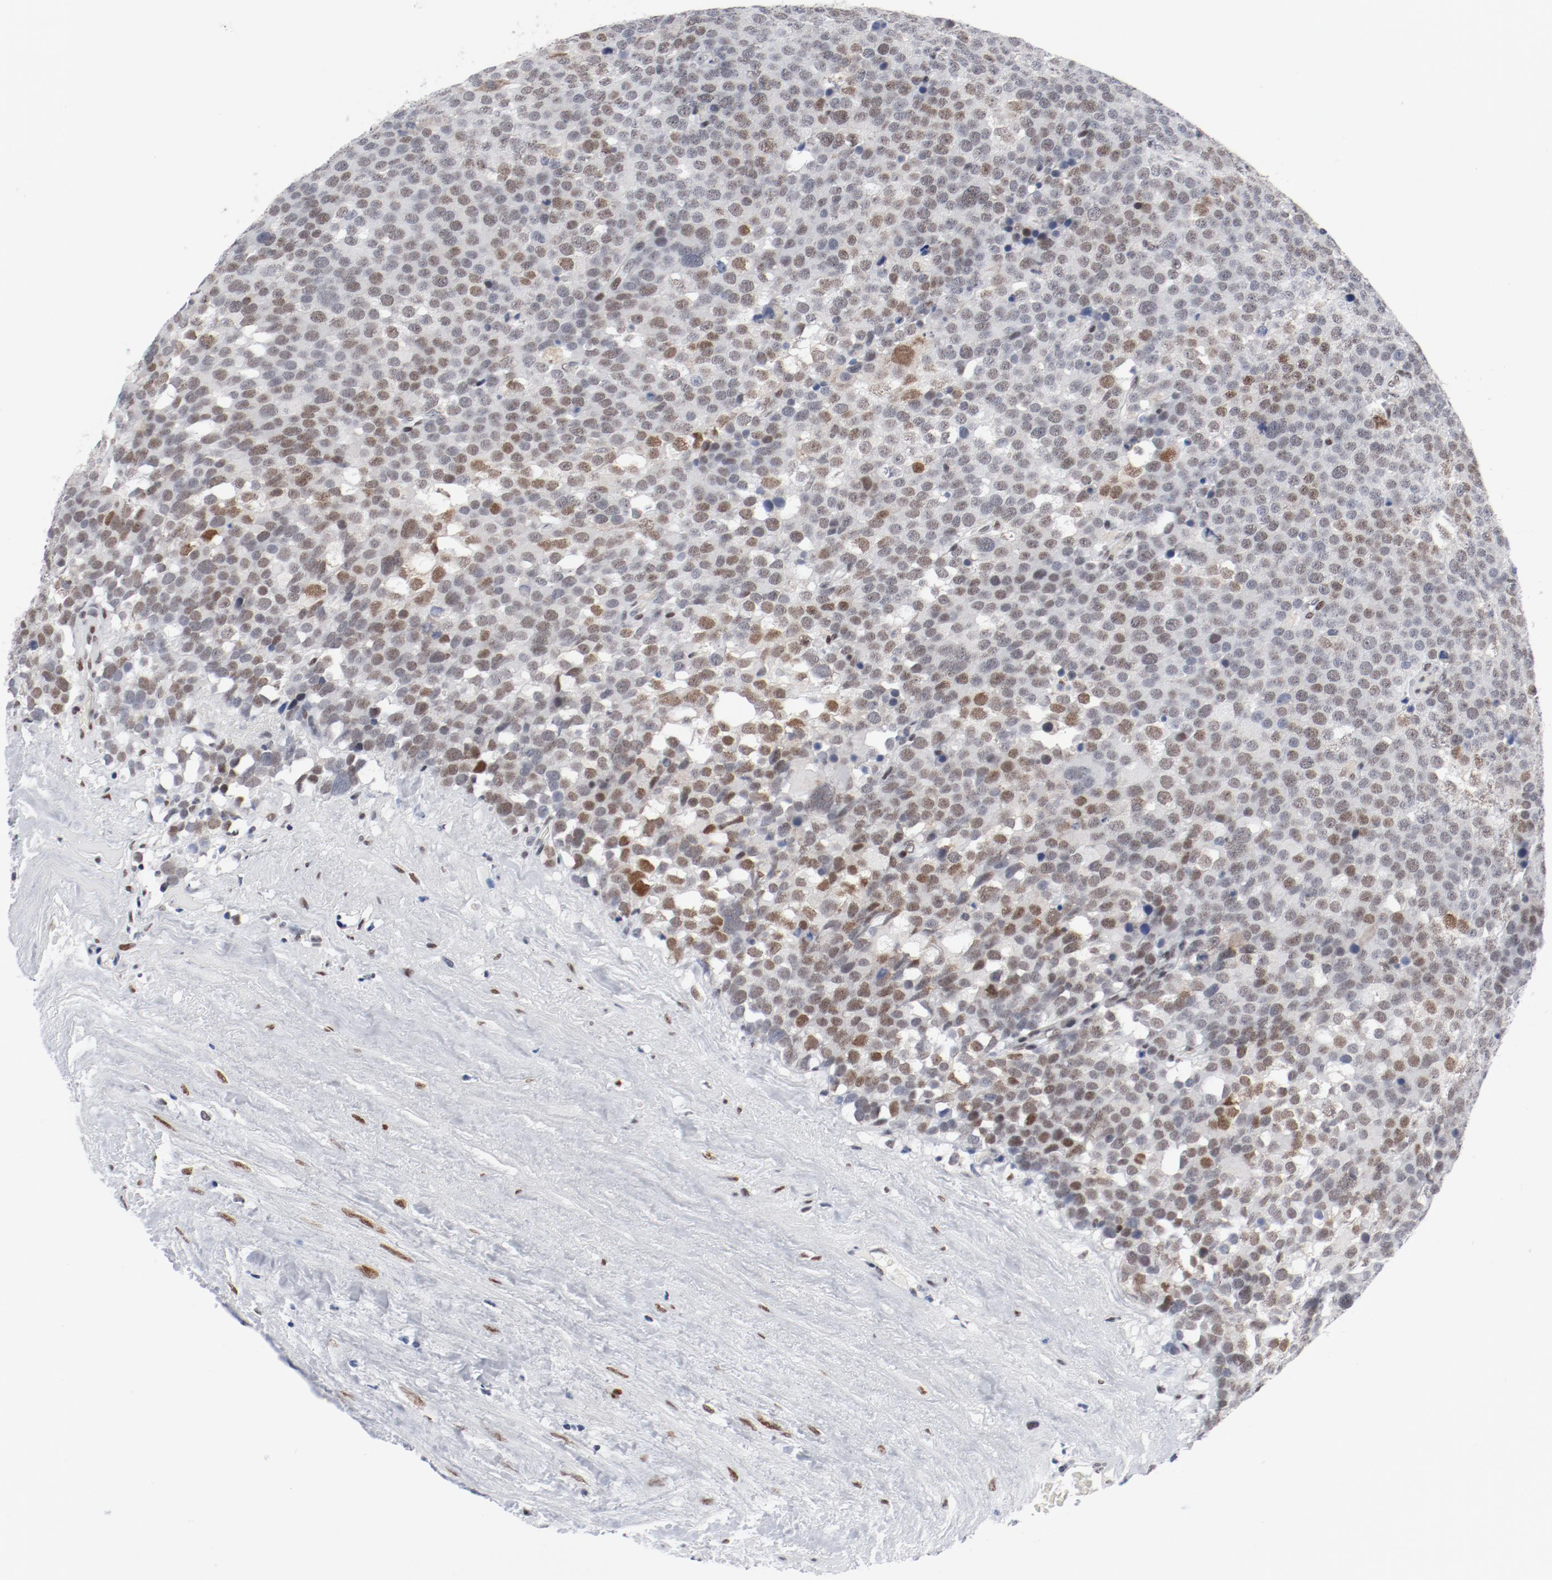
{"staining": {"intensity": "moderate", "quantity": ">75%", "location": "nuclear"}, "tissue": "testis cancer", "cell_type": "Tumor cells", "image_type": "cancer", "snomed": [{"axis": "morphology", "description": "Seminoma, NOS"}, {"axis": "topography", "description": "Testis"}], "caption": "Immunohistochemical staining of human testis cancer (seminoma) demonstrates moderate nuclear protein expression in about >75% of tumor cells. The staining is performed using DAB (3,3'-diaminobenzidine) brown chromogen to label protein expression. The nuclei are counter-stained blue using hematoxylin.", "gene": "ARNT", "patient": {"sex": "male", "age": 71}}